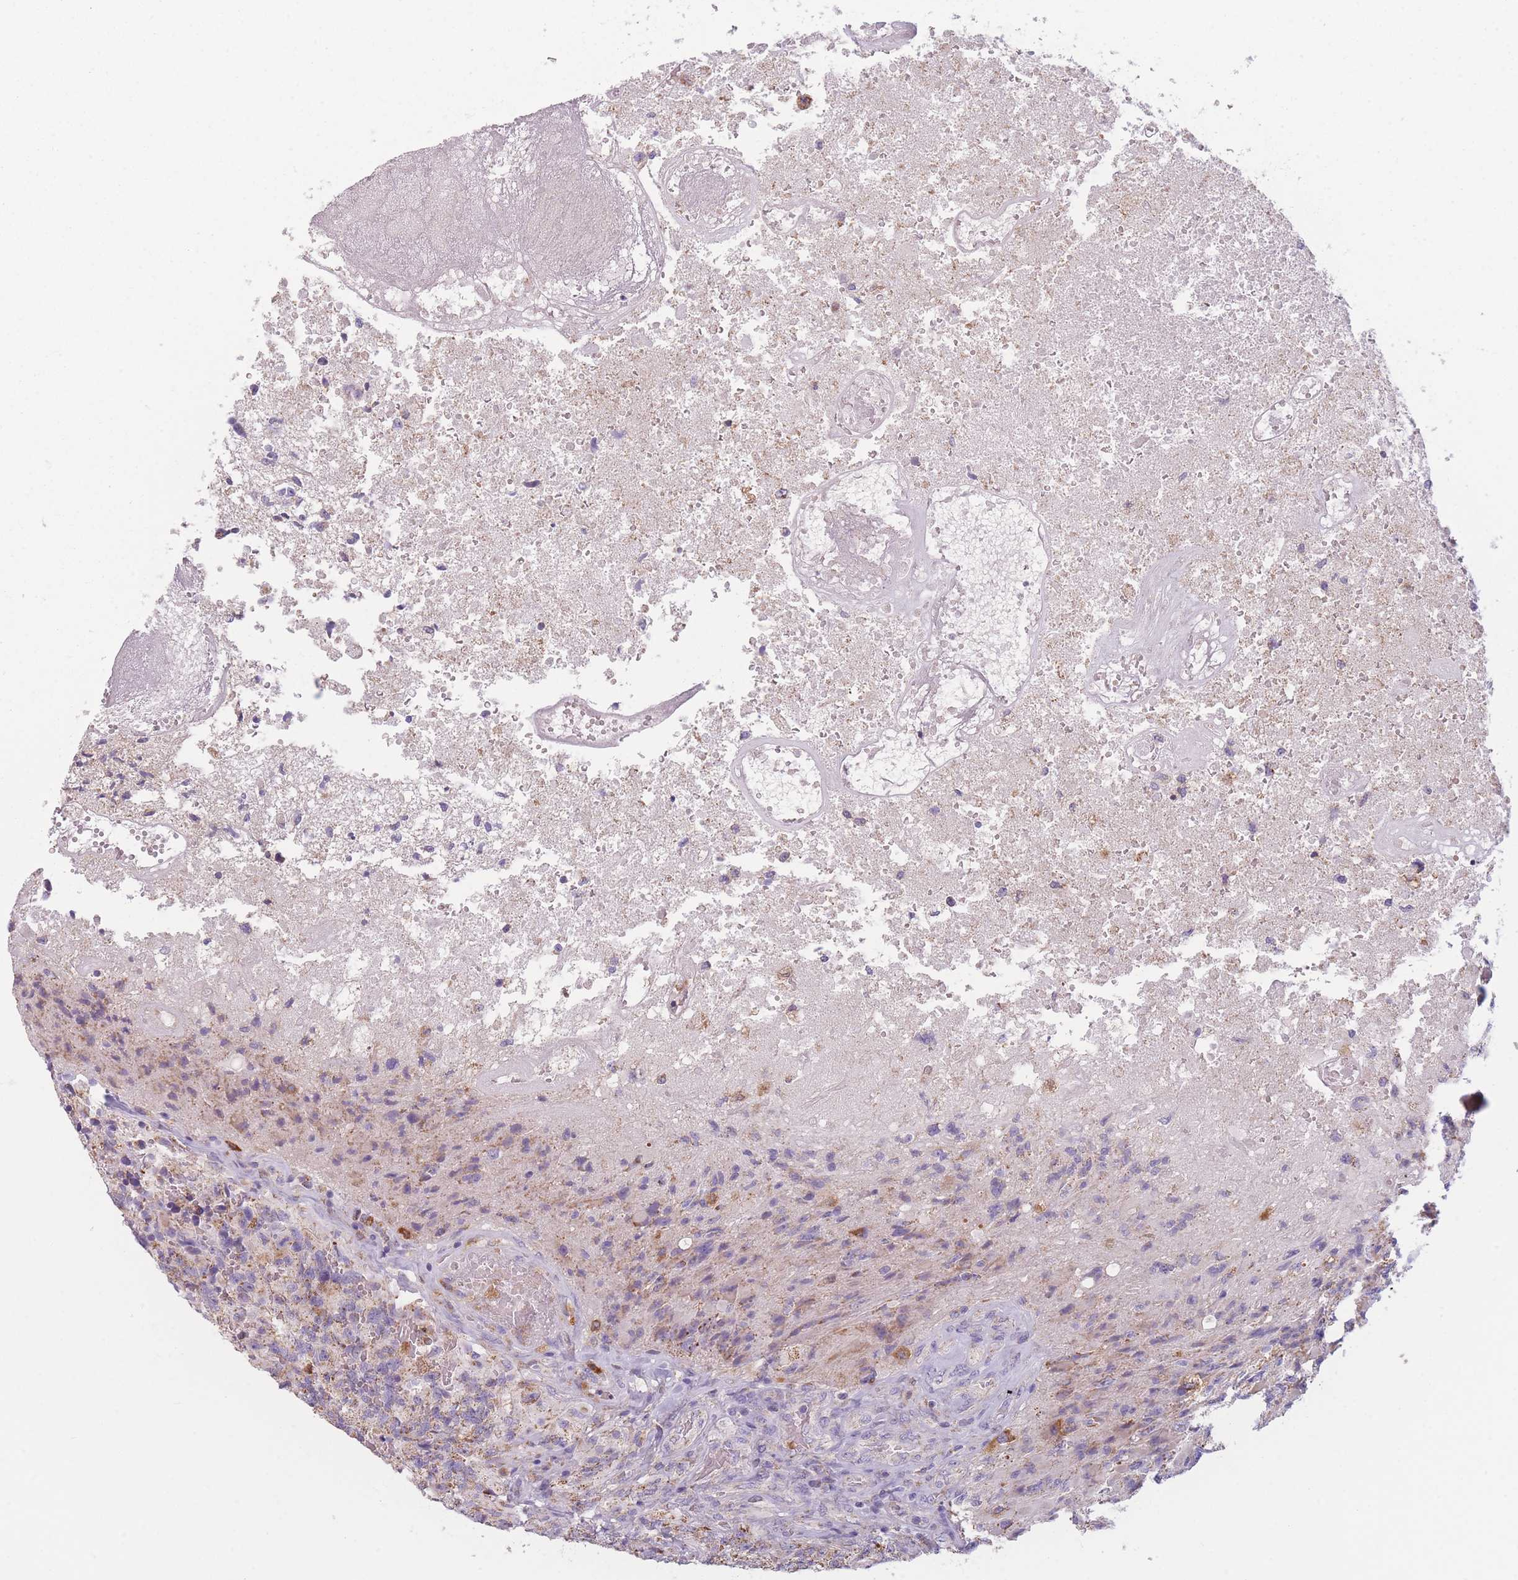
{"staining": {"intensity": "negative", "quantity": "none", "location": "none"}, "tissue": "glioma", "cell_type": "Tumor cells", "image_type": "cancer", "snomed": [{"axis": "morphology", "description": "Glioma, malignant, High grade"}, {"axis": "topography", "description": "Brain"}], "caption": "Immunohistochemistry image of human malignant high-grade glioma stained for a protein (brown), which shows no positivity in tumor cells.", "gene": "PRAM1", "patient": {"sex": "male", "age": 76}}